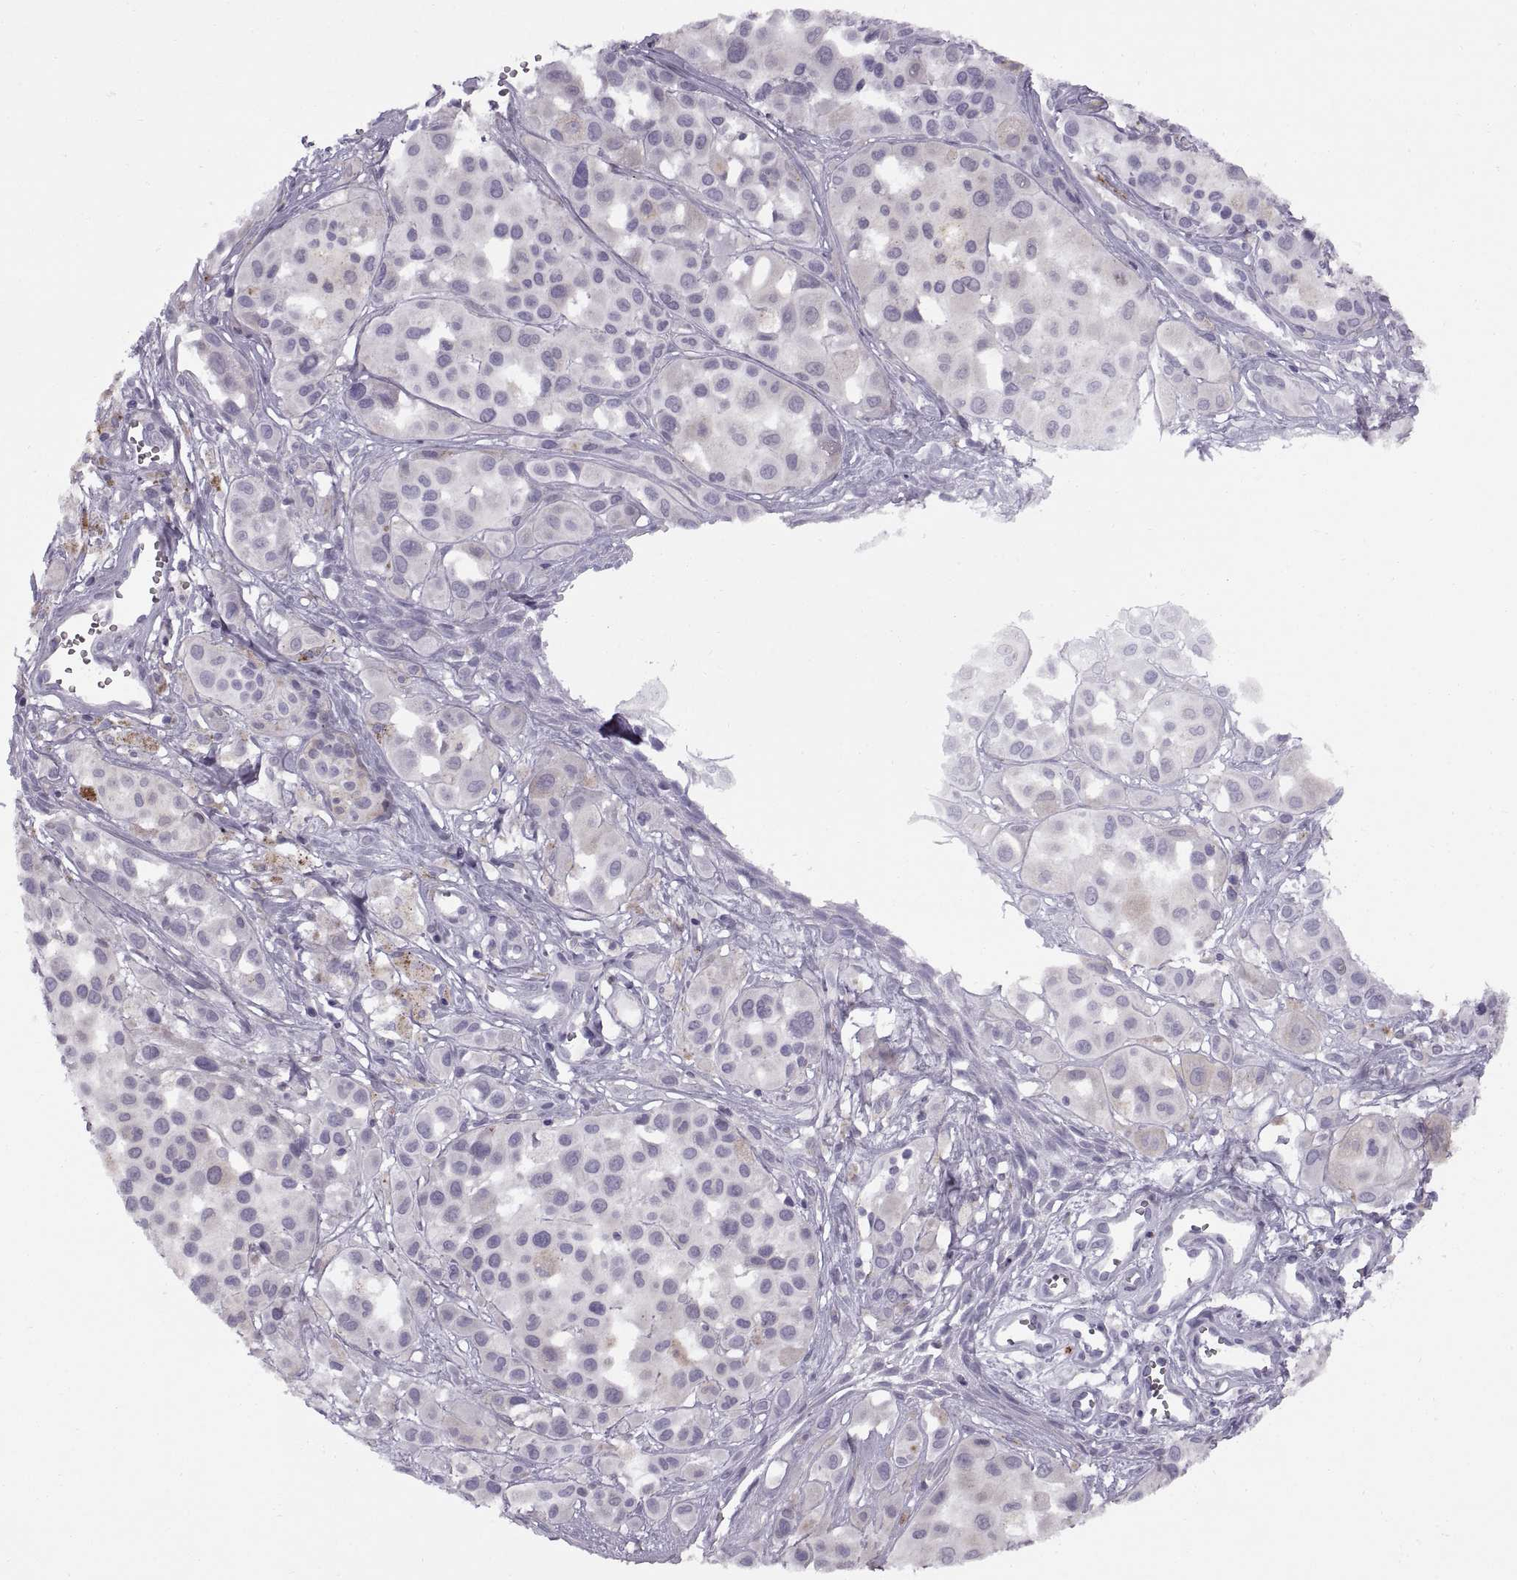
{"staining": {"intensity": "negative", "quantity": "none", "location": "none"}, "tissue": "melanoma", "cell_type": "Tumor cells", "image_type": "cancer", "snomed": [{"axis": "morphology", "description": "Malignant melanoma, NOS"}, {"axis": "topography", "description": "Skin"}], "caption": "Tumor cells are negative for protein expression in human melanoma.", "gene": "CALCR", "patient": {"sex": "male", "age": 77}}